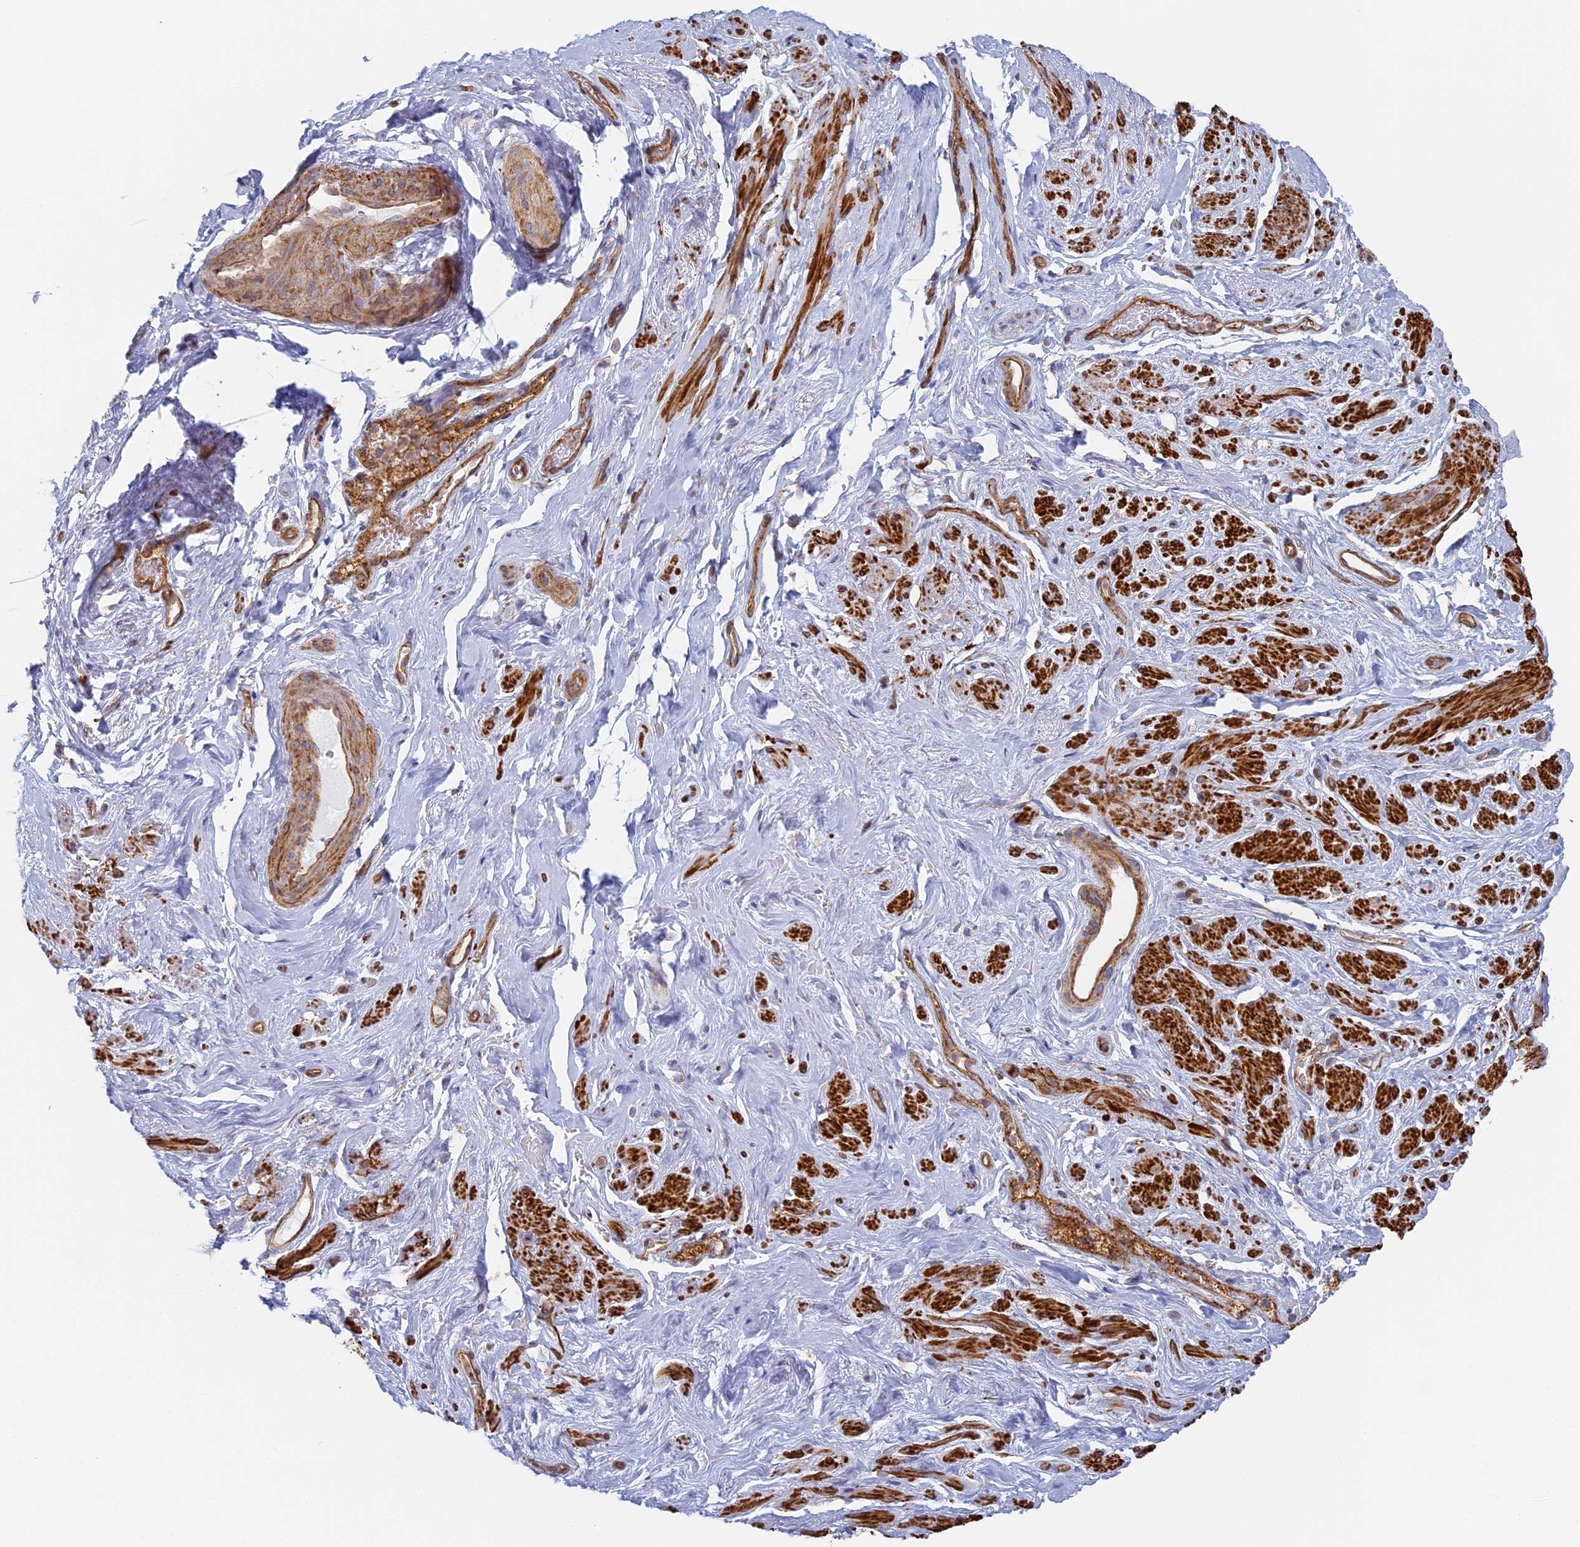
{"staining": {"intensity": "strong", "quantity": "<25%", "location": "cytoplasmic/membranous"}, "tissue": "smooth muscle", "cell_type": "Smooth muscle cells", "image_type": "normal", "snomed": [{"axis": "morphology", "description": "Normal tissue, NOS"}, {"axis": "topography", "description": "Smooth muscle"}, {"axis": "topography", "description": "Peripheral nerve tissue"}], "caption": "Immunohistochemistry (DAB (3,3'-diaminobenzidine)) staining of normal smooth muscle demonstrates strong cytoplasmic/membranous protein staining in about <25% of smooth muscle cells.", "gene": "DDA1", "patient": {"sex": "male", "age": 69}}